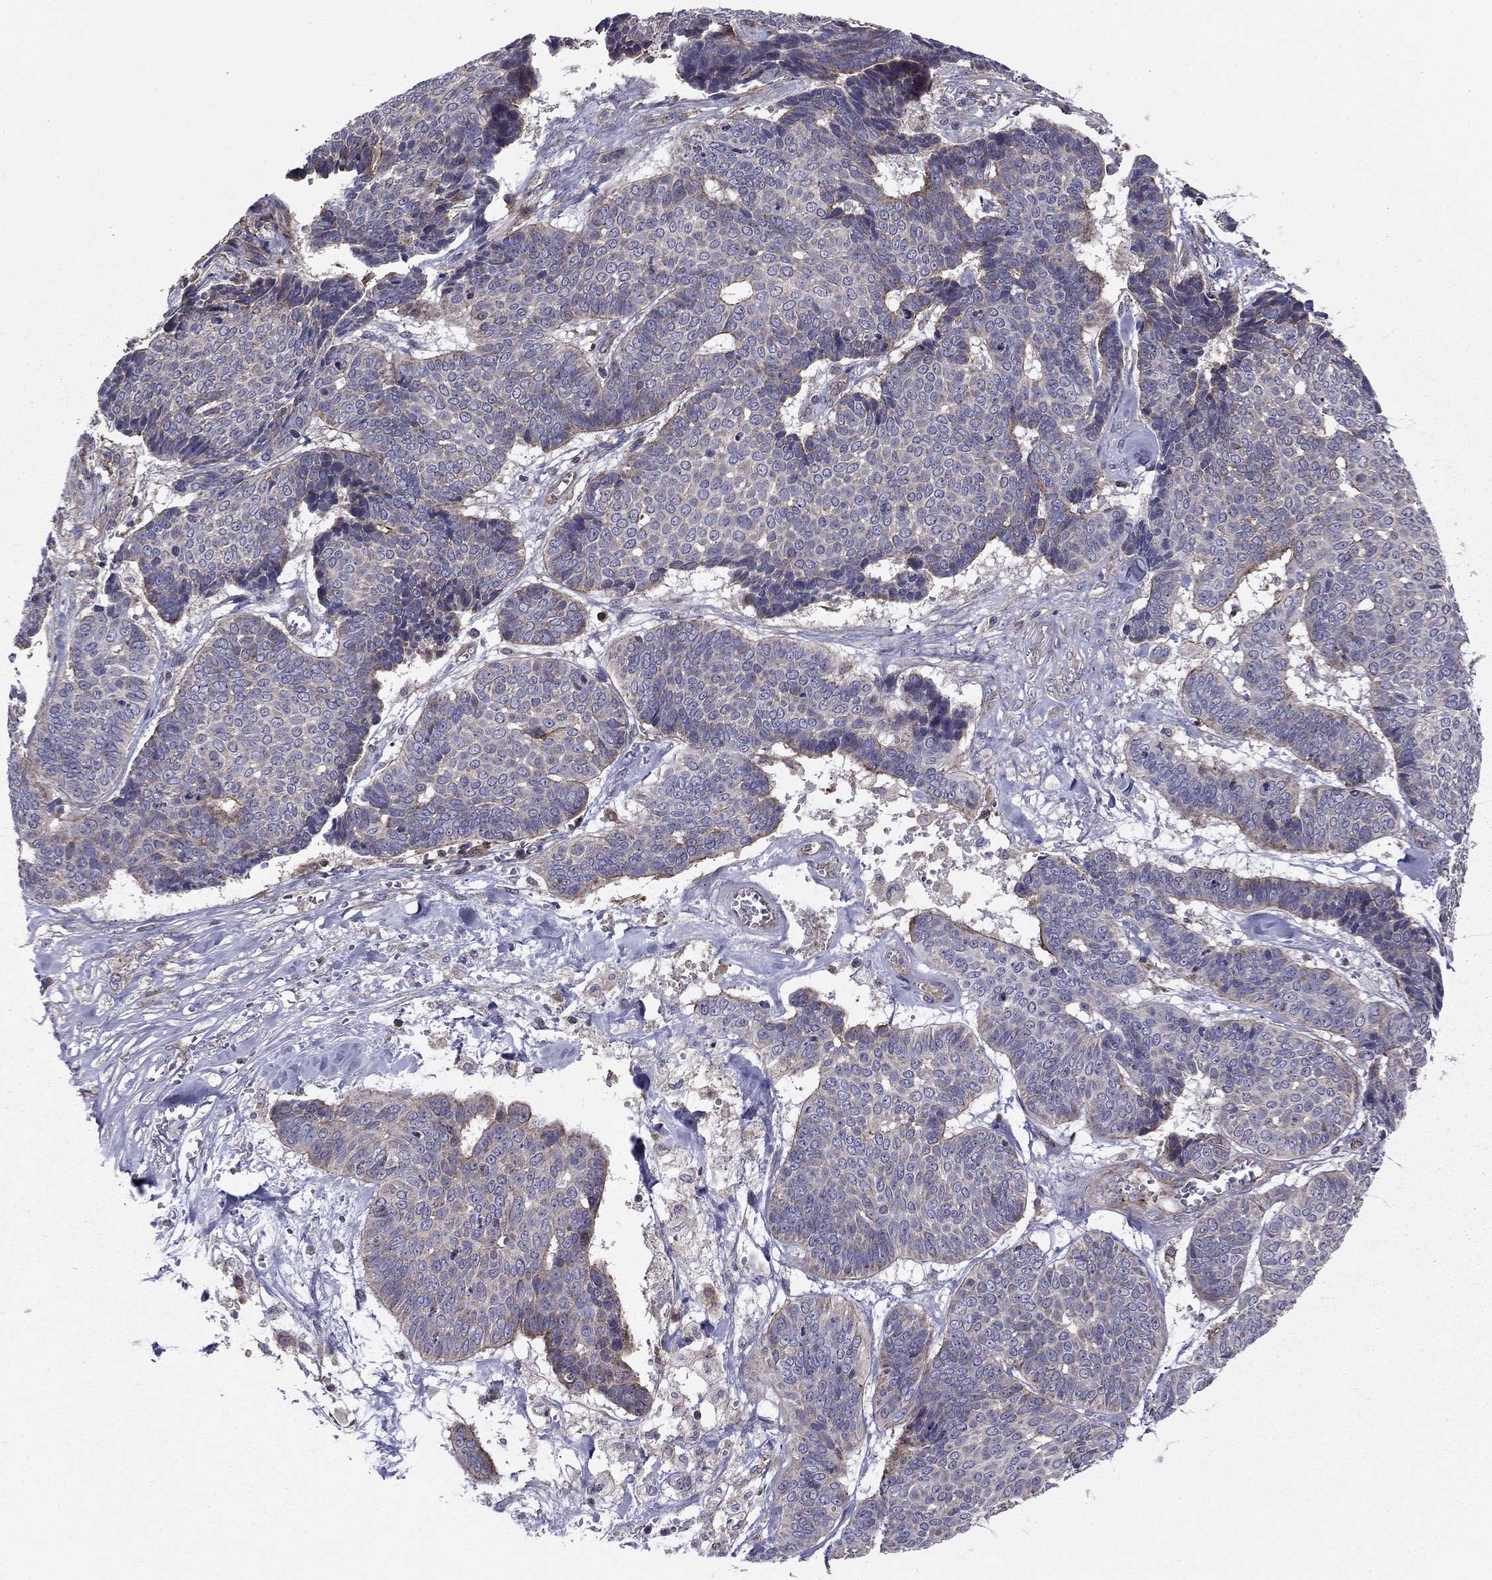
{"staining": {"intensity": "weak", "quantity": "<25%", "location": "cytoplasmic/membranous"}, "tissue": "skin cancer", "cell_type": "Tumor cells", "image_type": "cancer", "snomed": [{"axis": "morphology", "description": "Basal cell carcinoma"}, {"axis": "topography", "description": "Skin"}], "caption": "Immunohistochemistry image of human skin cancer (basal cell carcinoma) stained for a protein (brown), which demonstrates no staining in tumor cells.", "gene": "ALG6", "patient": {"sex": "male", "age": 86}}